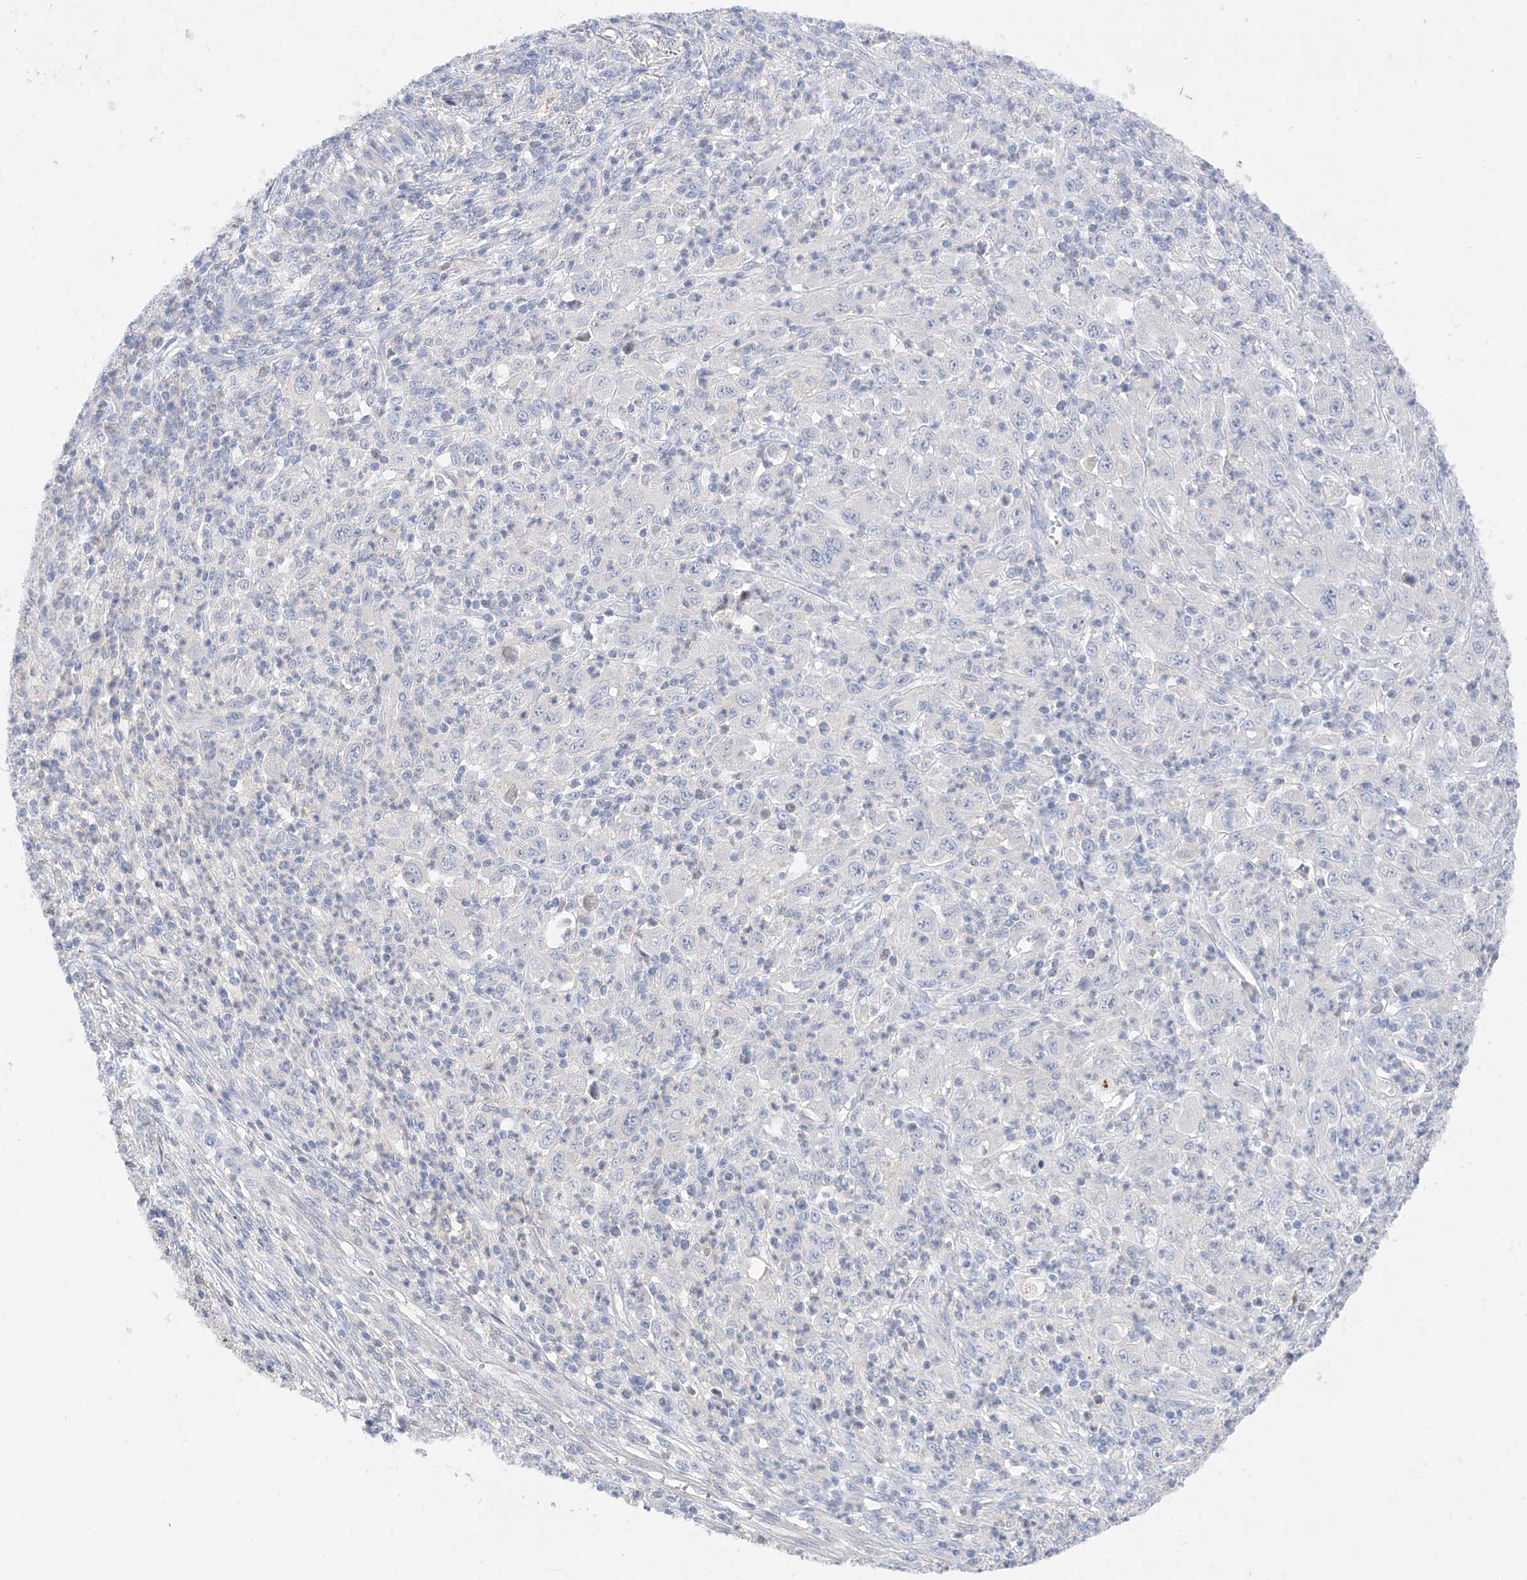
{"staining": {"intensity": "negative", "quantity": "none", "location": "none"}, "tissue": "melanoma", "cell_type": "Tumor cells", "image_type": "cancer", "snomed": [{"axis": "morphology", "description": "Malignant melanoma, Metastatic site"}, {"axis": "topography", "description": "Skin"}], "caption": "This is an immunohistochemistry photomicrograph of melanoma. There is no positivity in tumor cells.", "gene": "FUCA2", "patient": {"sex": "female", "age": 56}}